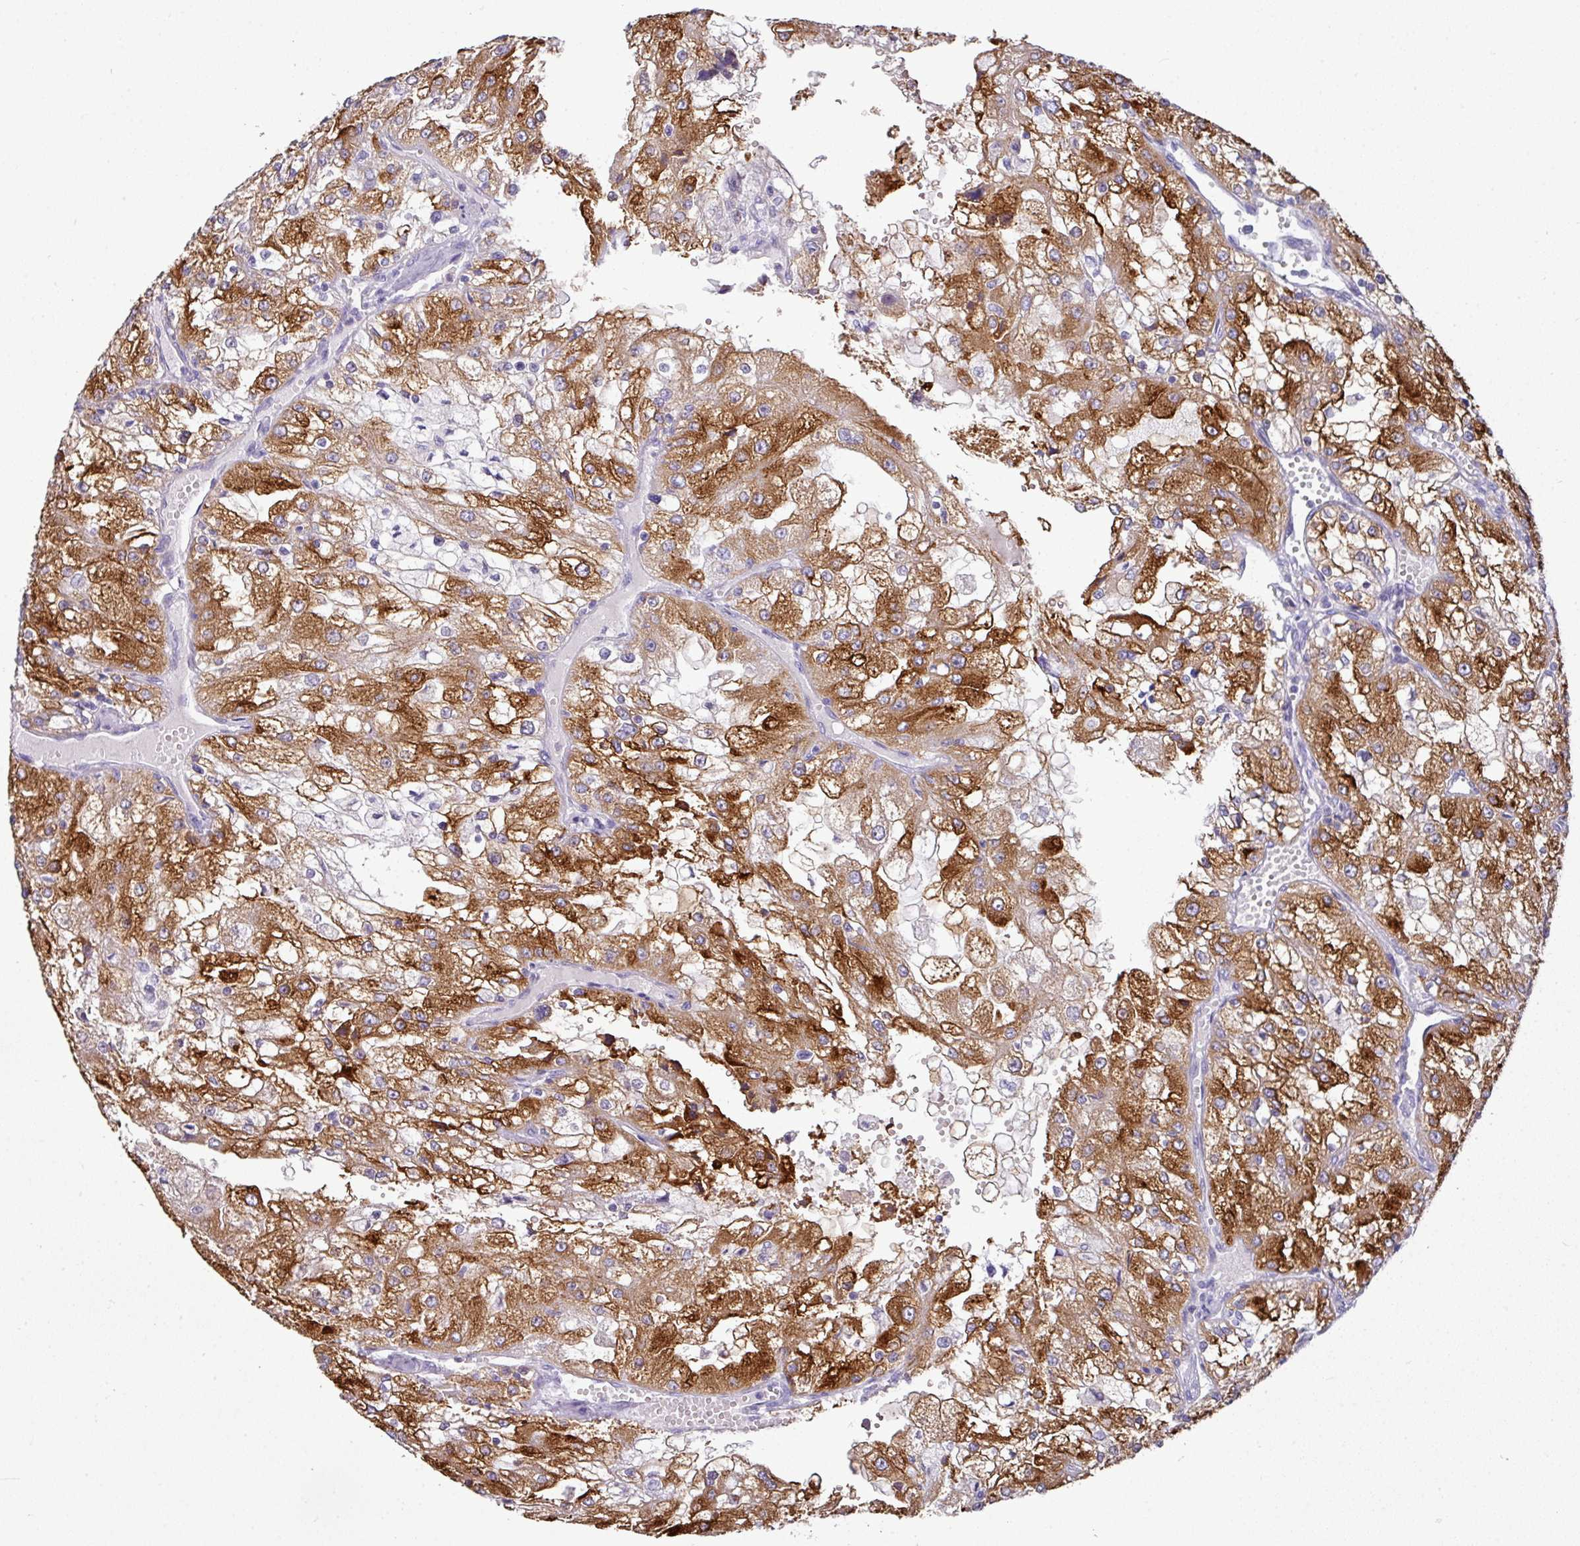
{"staining": {"intensity": "strong", "quantity": ">75%", "location": "cytoplasmic/membranous"}, "tissue": "renal cancer", "cell_type": "Tumor cells", "image_type": "cancer", "snomed": [{"axis": "morphology", "description": "Adenocarcinoma, NOS"}, {"axis": "topography", "description": "Kidney"}], "caption": "Immunohistochemistry (DAB) staining of human renal adenocarcinoma exhibits strong cytoplasmic/membranous protein expression in about >75% of tumor cells. The staining is performed using DAB (3,3'-diaminobenzidine) brown chromogen to label protein expression. The nuclei are counter-stained blue using hematoxylin.", "gene": "TRAPPC1", "patient": {"sex": "female", "age": 74}}